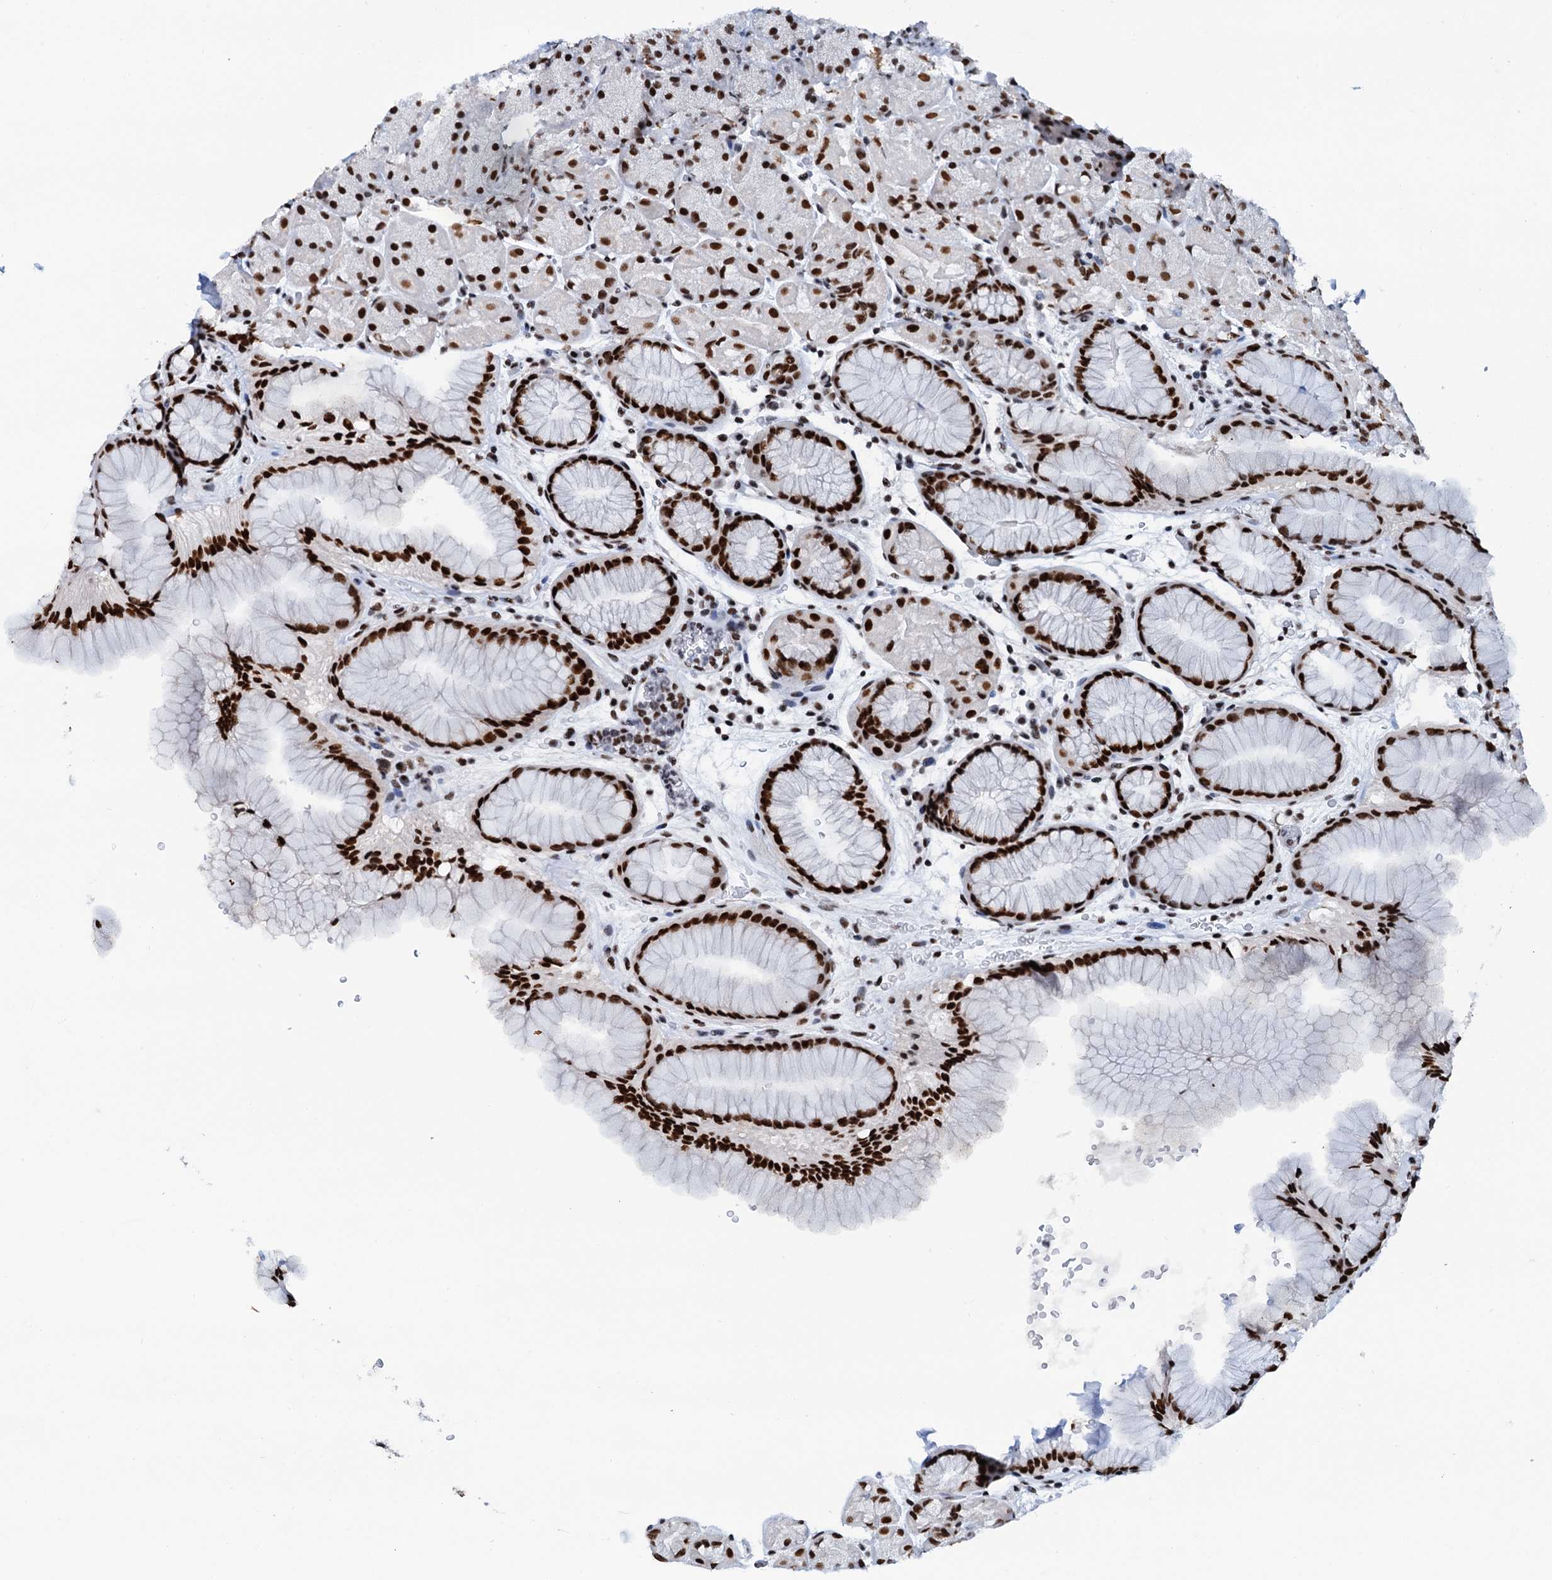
{"staining": {"intensity": "strong", "quantity": ">75%", "location": "nuclear"}, "tissue": "stomach", "cell_type": "Glandular cells", "image_type": "normal", "snomed": [{"axis": "morphology", "description": "Normal tissue, NOS"}, {"axis": "topography", "description": "Stomach, upper"}, {"axis": "topography", "description": "Stomach, lower"}], "caption": "Human stomach stained with a brown dye demonstrates strong nuclear positive staining in approximately >75% of glandular cells.", "gene": "SLTM", "patient": {"sex": "male", "age": 67}}